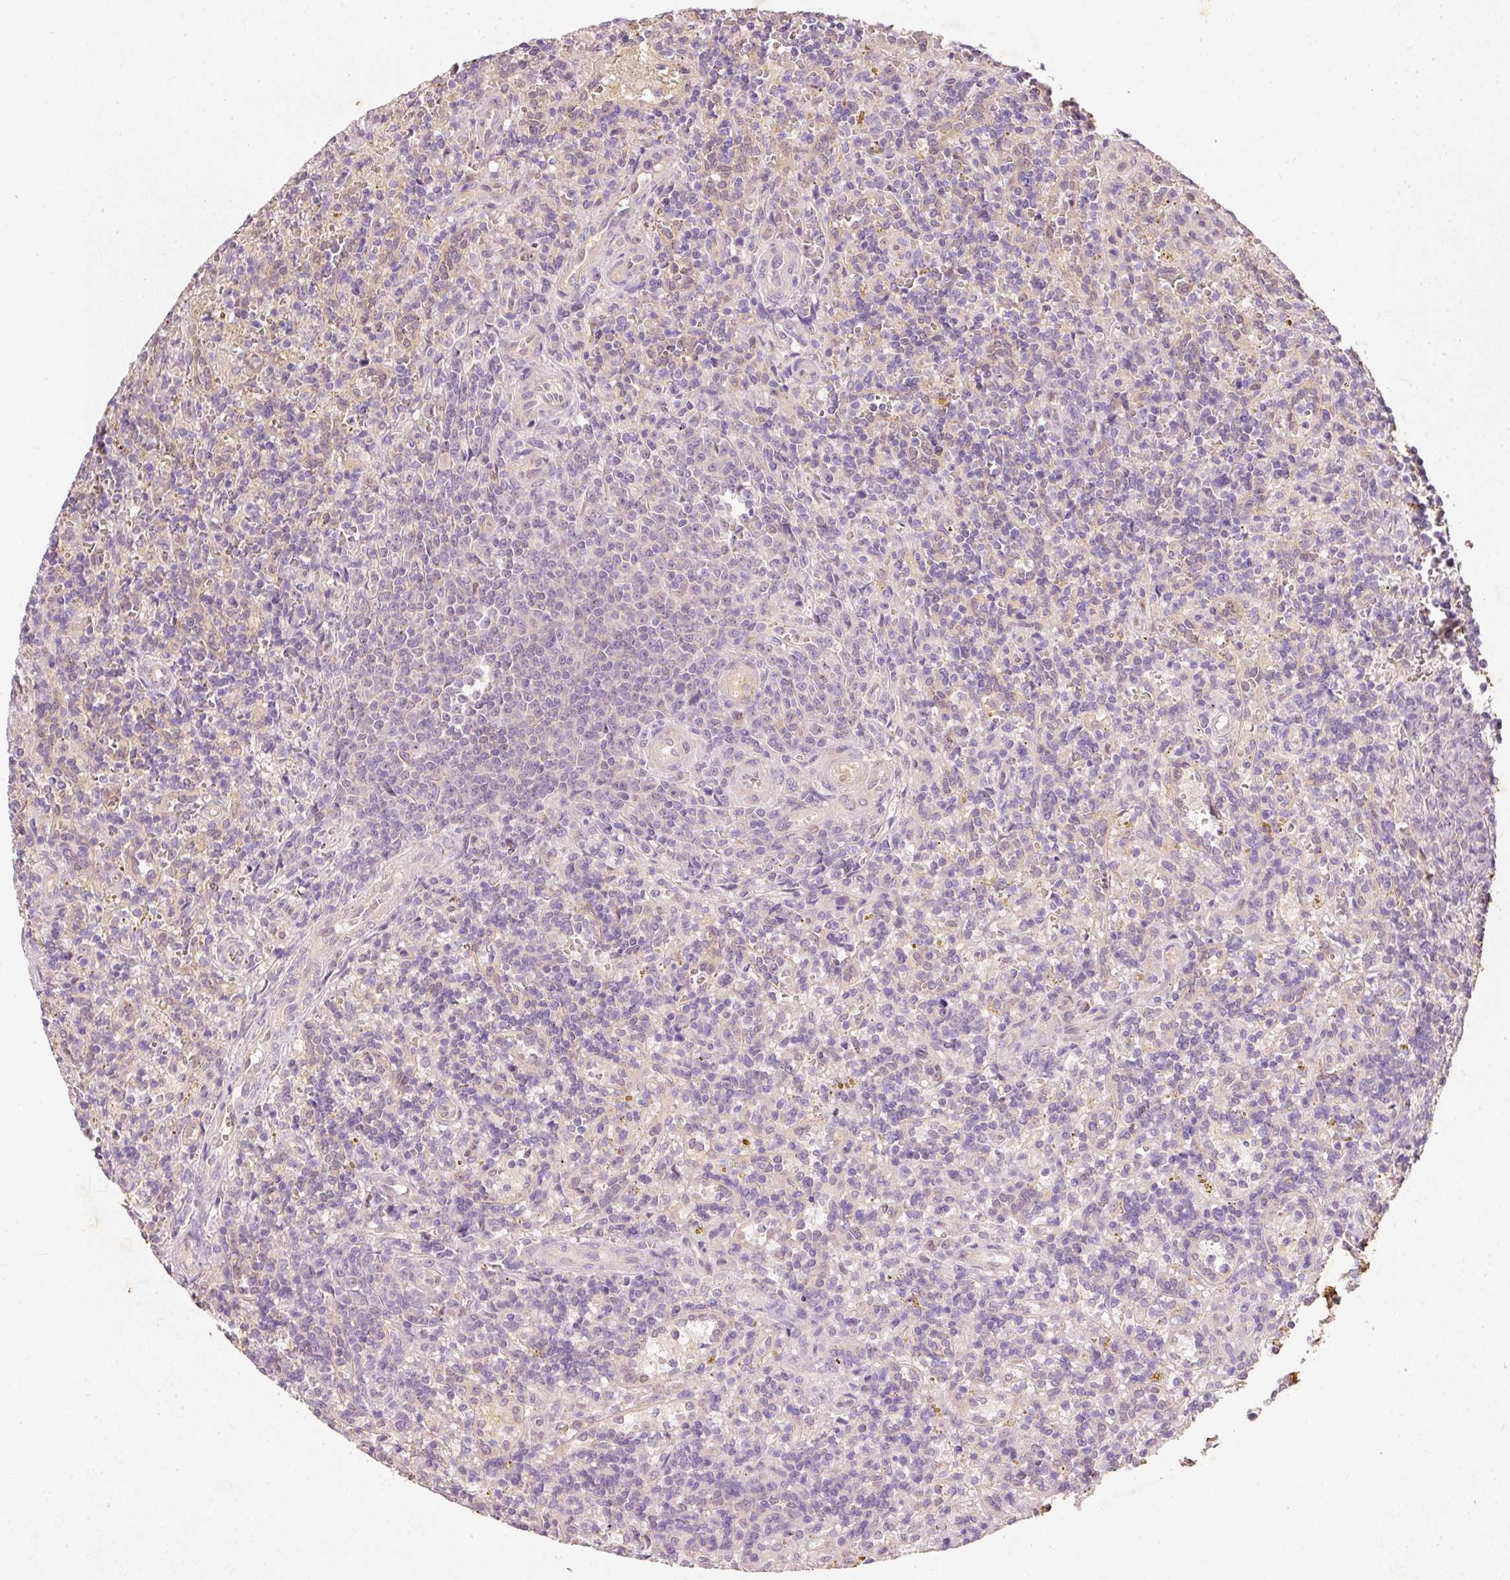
{"staining": {"intensity": "negative", "quantity": "none", "location": "none"}, "tissue": "lymphoma", "cell_type": "Tumor cells", "image_type": "cancer", "snomed": [{"axis": "morphology", "description": "Malignant lymphoma, non-Hodgkin's type, Low grade"}, {"axis": "topography", "description": "Spleen"}], "caption": "The image displays no significant staining in tumor cells of low-grade malignant lymphoma, non-Hodgkin's type. (Immunohistochemistry (ihc), brightfield microscopy, high magnification).", "gene": "RGL2", "patient": {"sex": "male", "age": 67}}